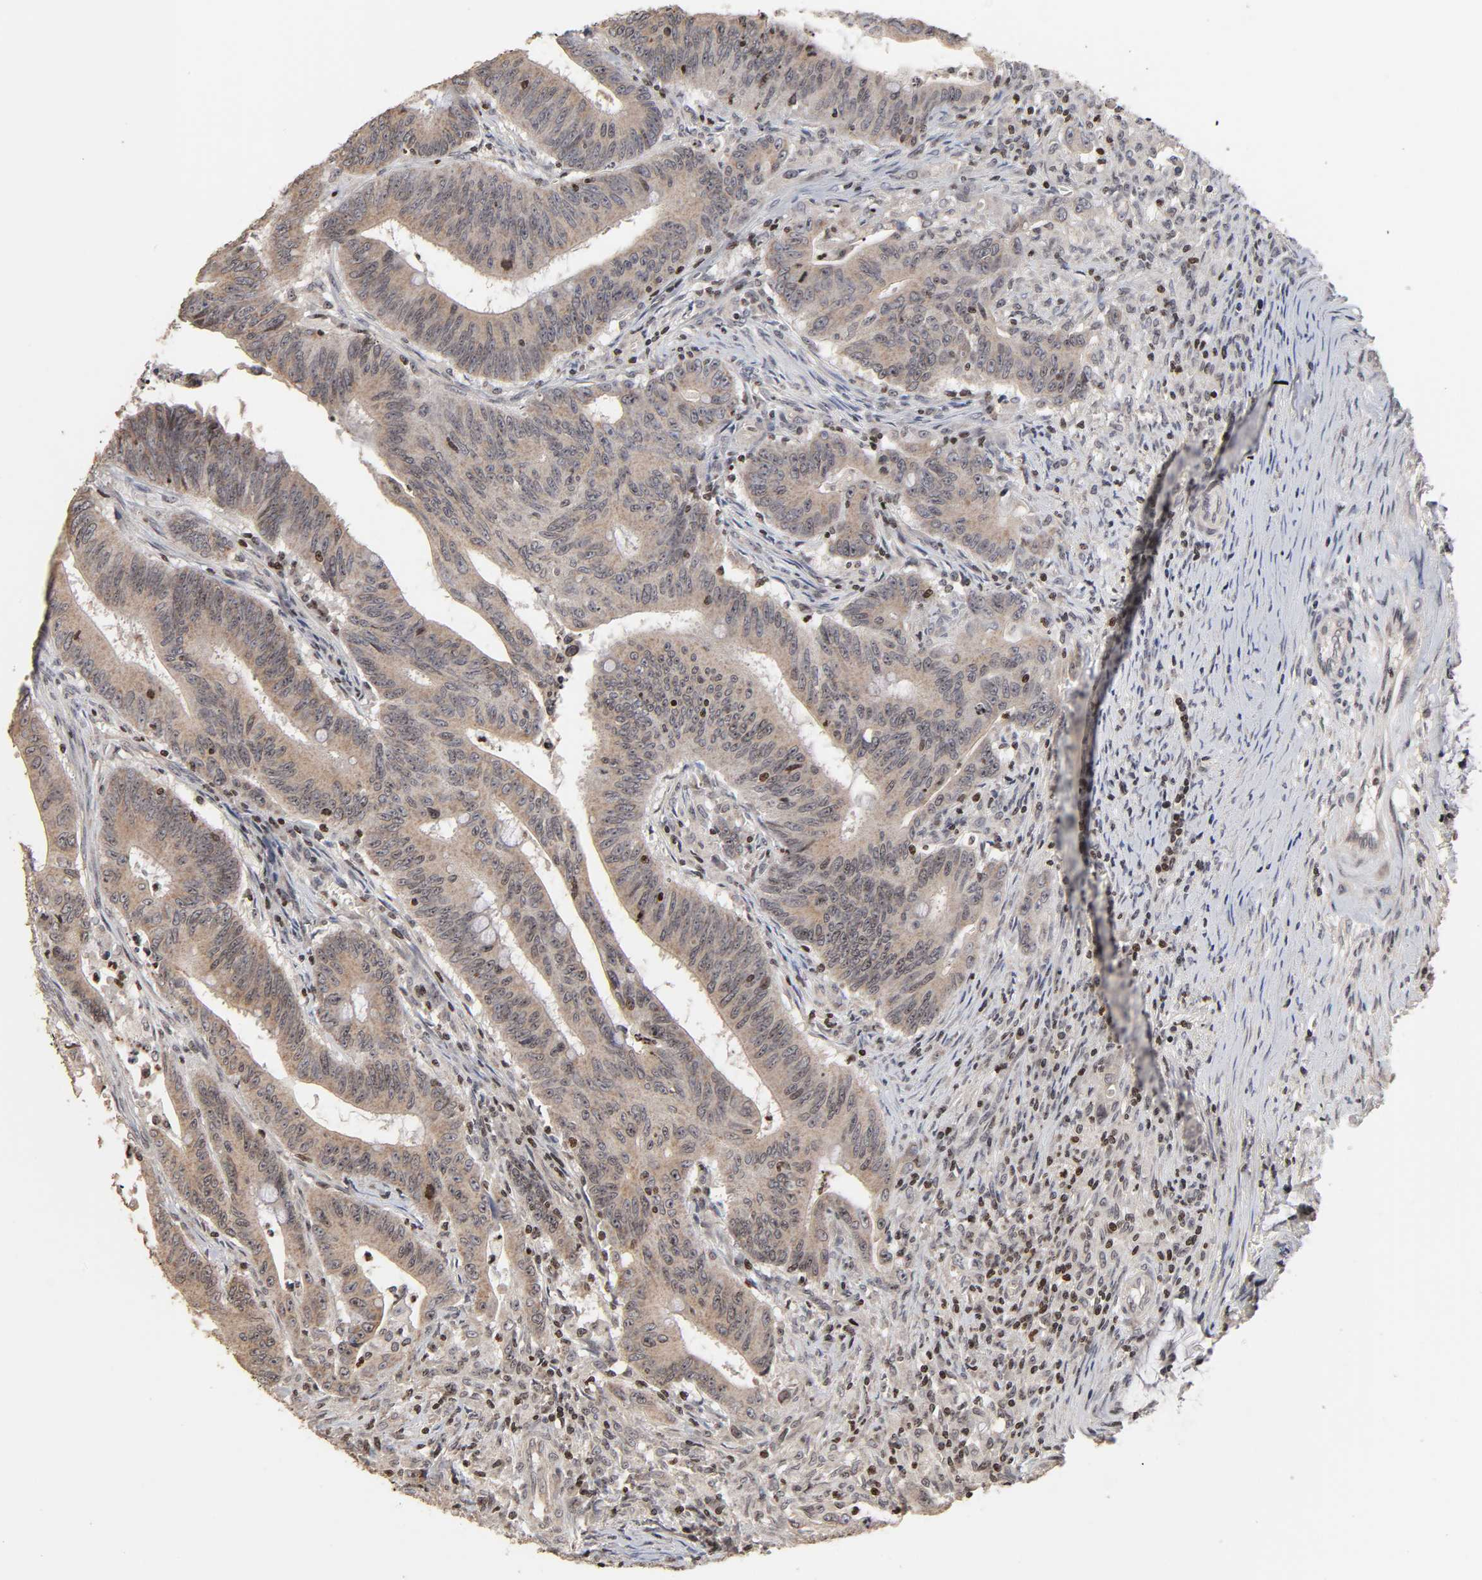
{"staining": {"intensity": "moderate", "quantity": "25%-75%", "location": "cytoplasmic/membranous,nuclear"}, "tissue": "colorectal cancer", "cell_type": "Tumor cells", "image_type": "cancer", "snomed": [{"axis": "morphology", "description": "Adenocarcinoma, NOS"}, {"axis": "topography", "description": "Colon"}], "caption": "Human colorectal cancer stained for a protein (brown) displays moderate cytoplasmic/membranous and nuclear positive expression in approximately 25%-75% of tumor cells.", "gene": "ZNF473", "patient": {"sex": "male", "age": 45}}